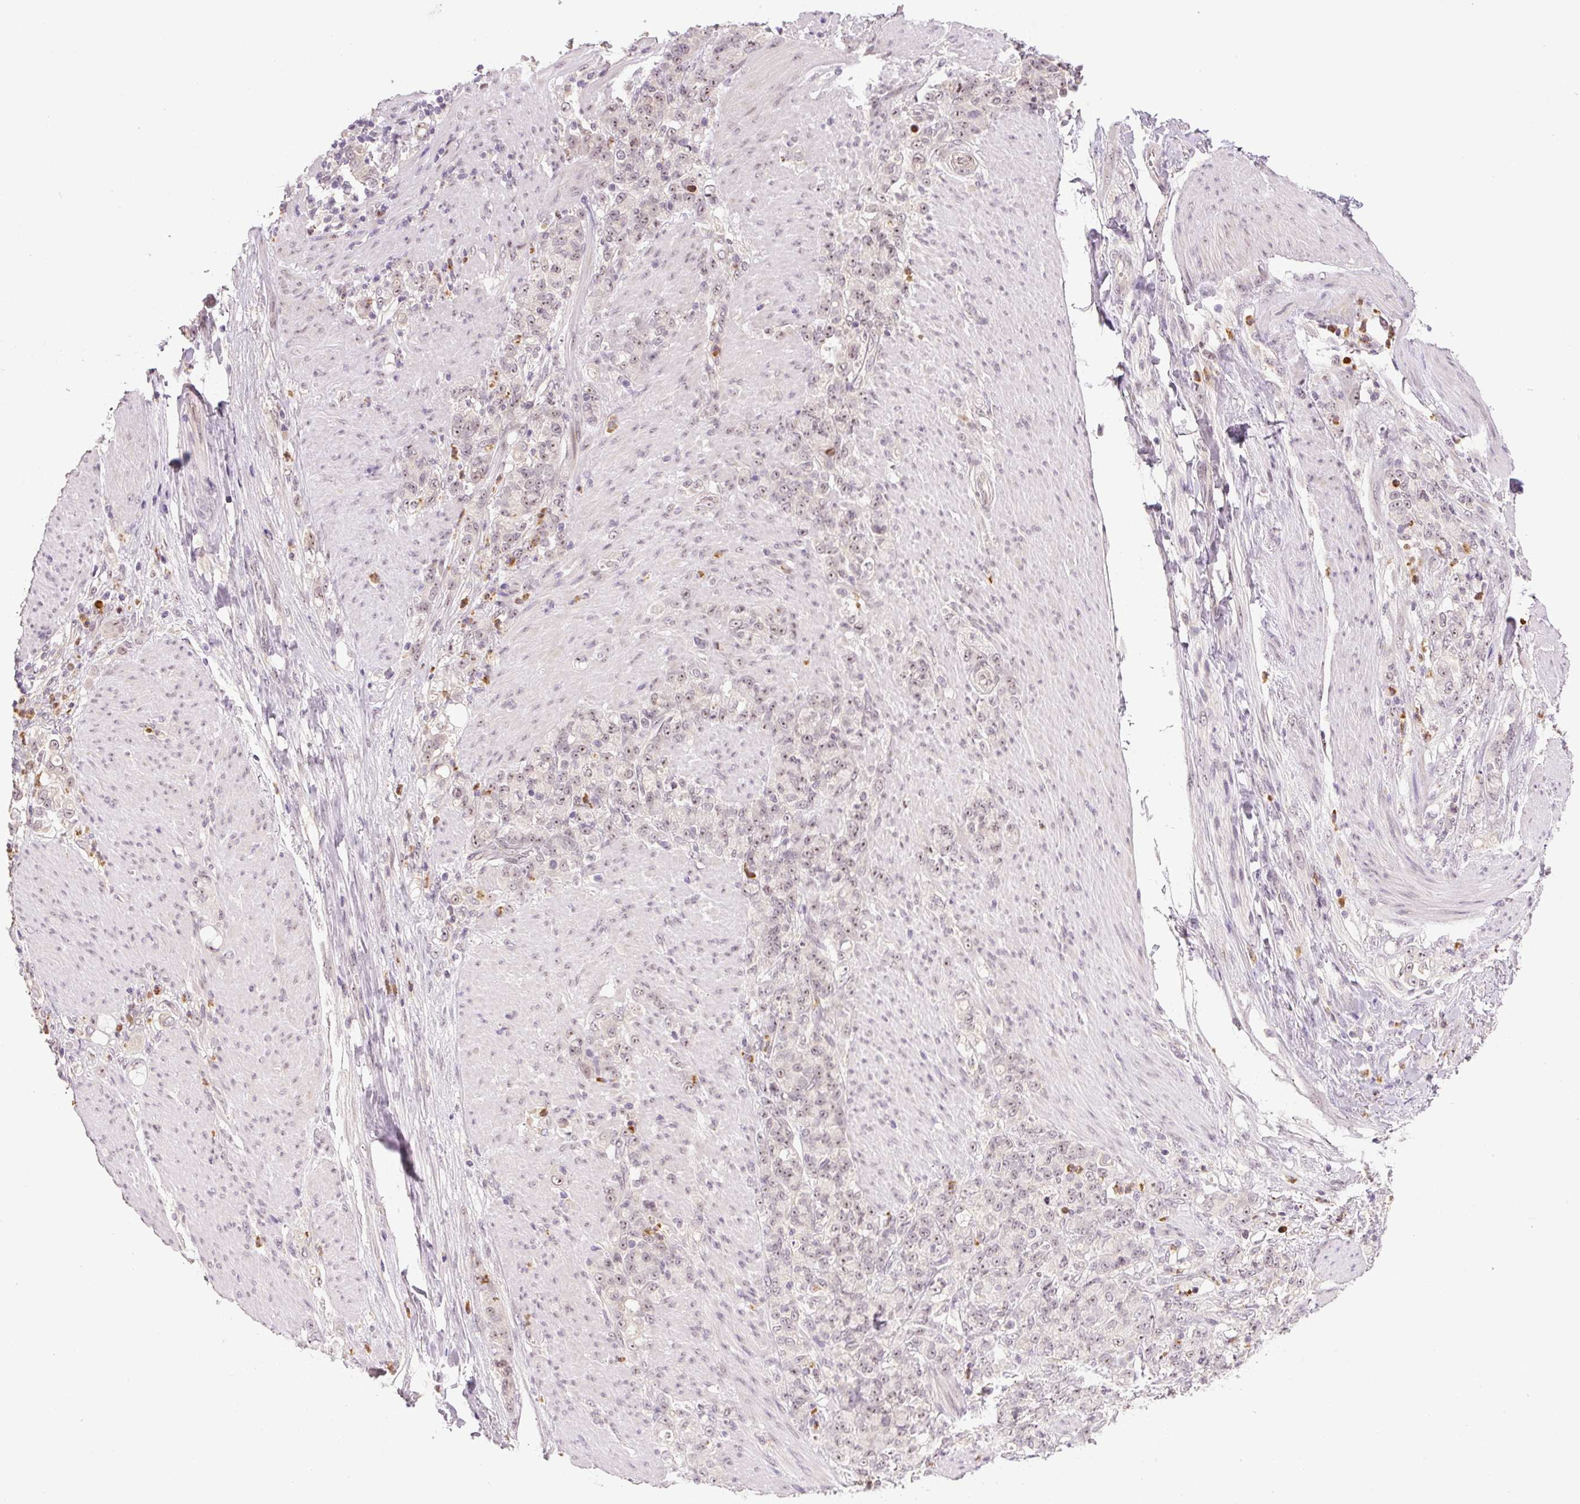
{"staining": {"intensity": "weak", "quantity": "25%-75%", "location": "nuclear"}, "tissue": "stomach cancer", "cell_type": "Tumor cells", "image_type": "cancer", "snomed": [{"axis": "morphology", "description": "Adenocarcinoma, NOS"}, {"axis": "topography", "description": "Stomach"}], "caption": "Stomach cancer was stained to show a protein in brown. There is low levels of weak nuclear expression in approximately 25%-75% of tumor cells.", "gene": "SGF29", "patient": {"sex": "female", "age": 79}}